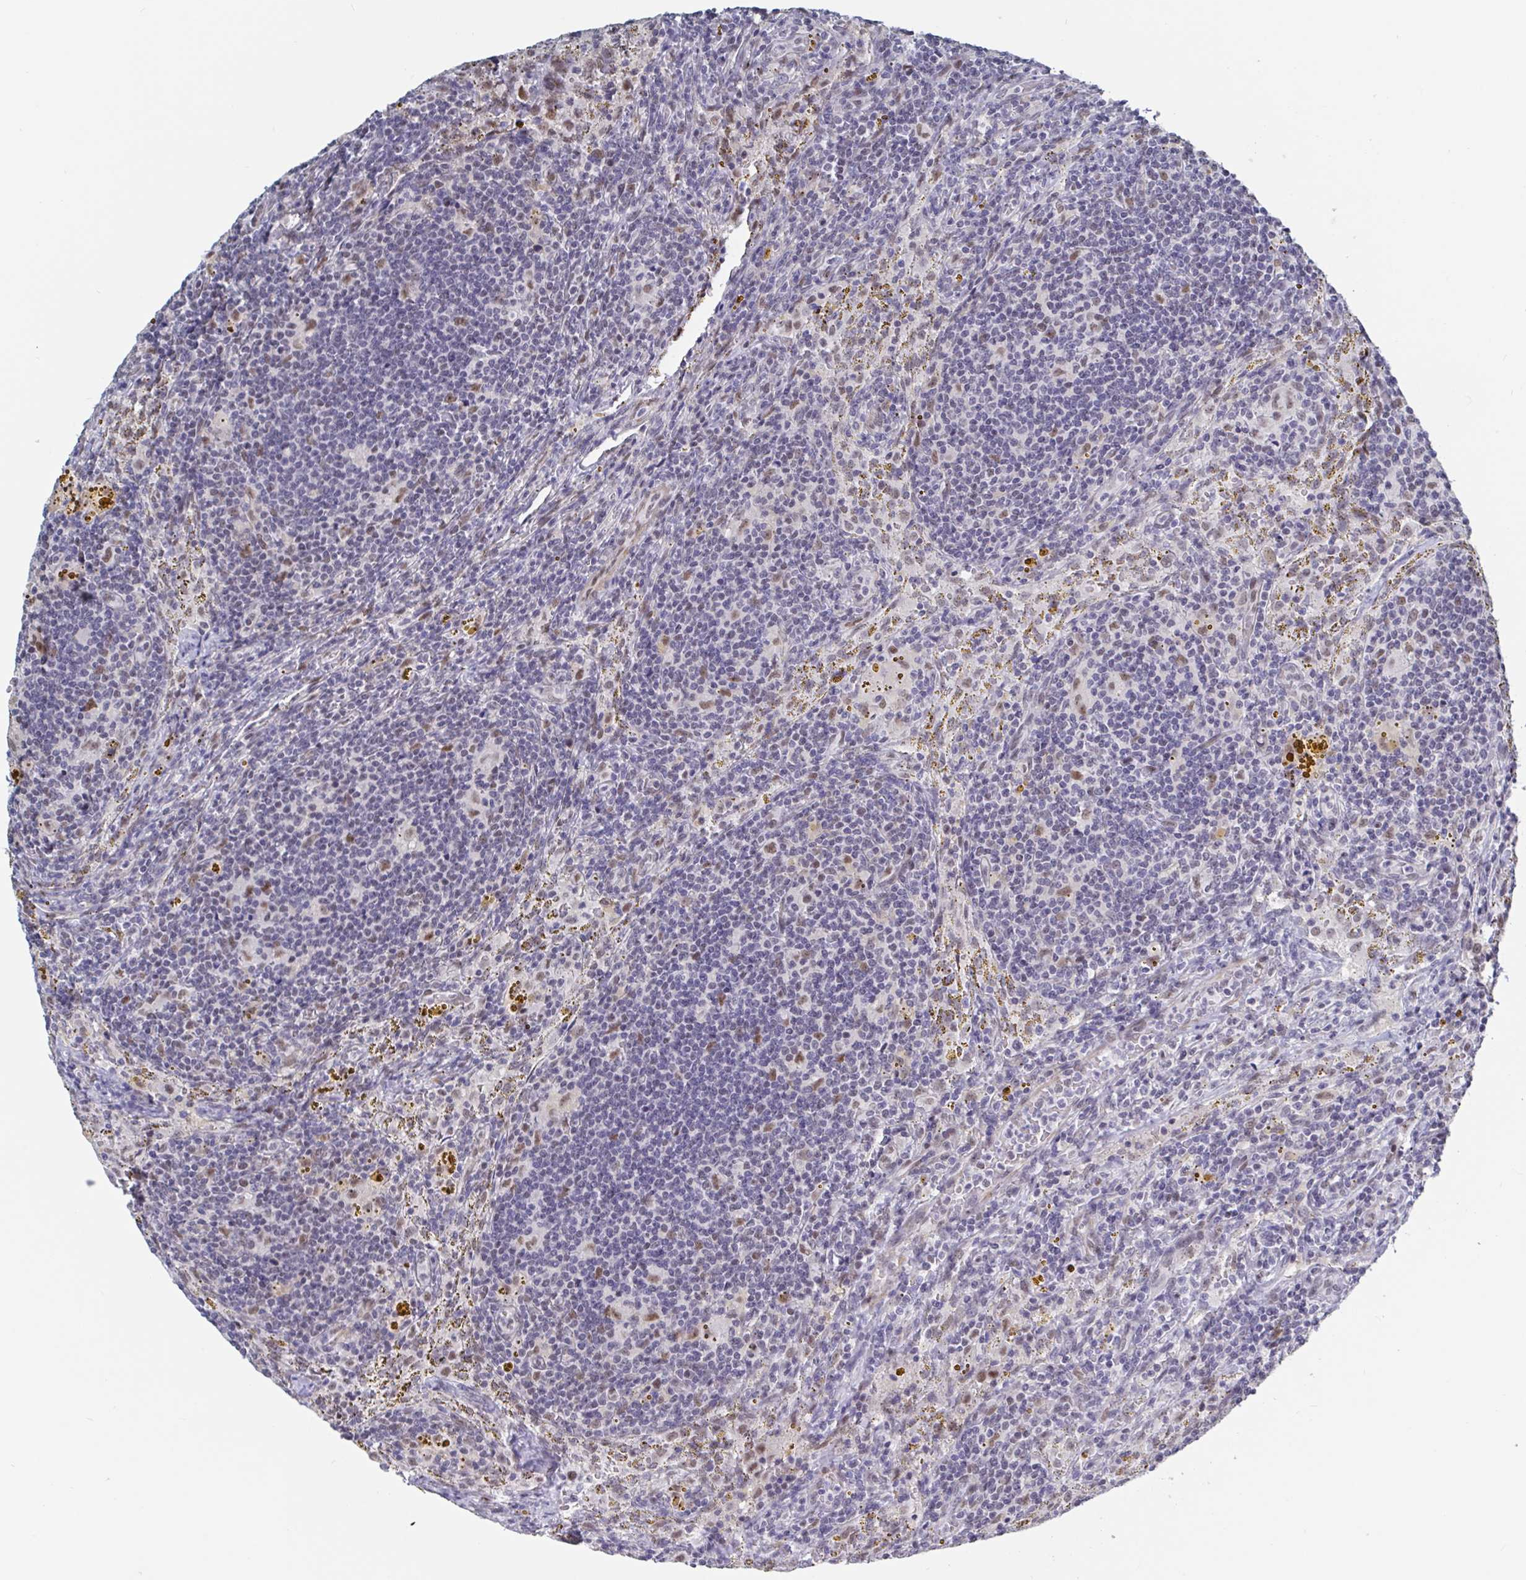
{"staining": {"intensity": "moderate", "quantity": "<25%", "location": "nuclear"}, "tissue": "lymphoma", "cell_type": "Tumor cells", "image_type": "cancer", "snomed": [{"axis": "morphology", "description": "Malignant lymphoma, non-Hodgkin's type, Low grade"}, {"axis": "topography", "description": "Spleen"}], "caption": "The photomicrograph exhibits a brown stain indicating the presence of a protein in the nuclear of tumor cells in lymphoma.", "gene": "BCL7B", "patient": {"sex": "female", "age": 70}}